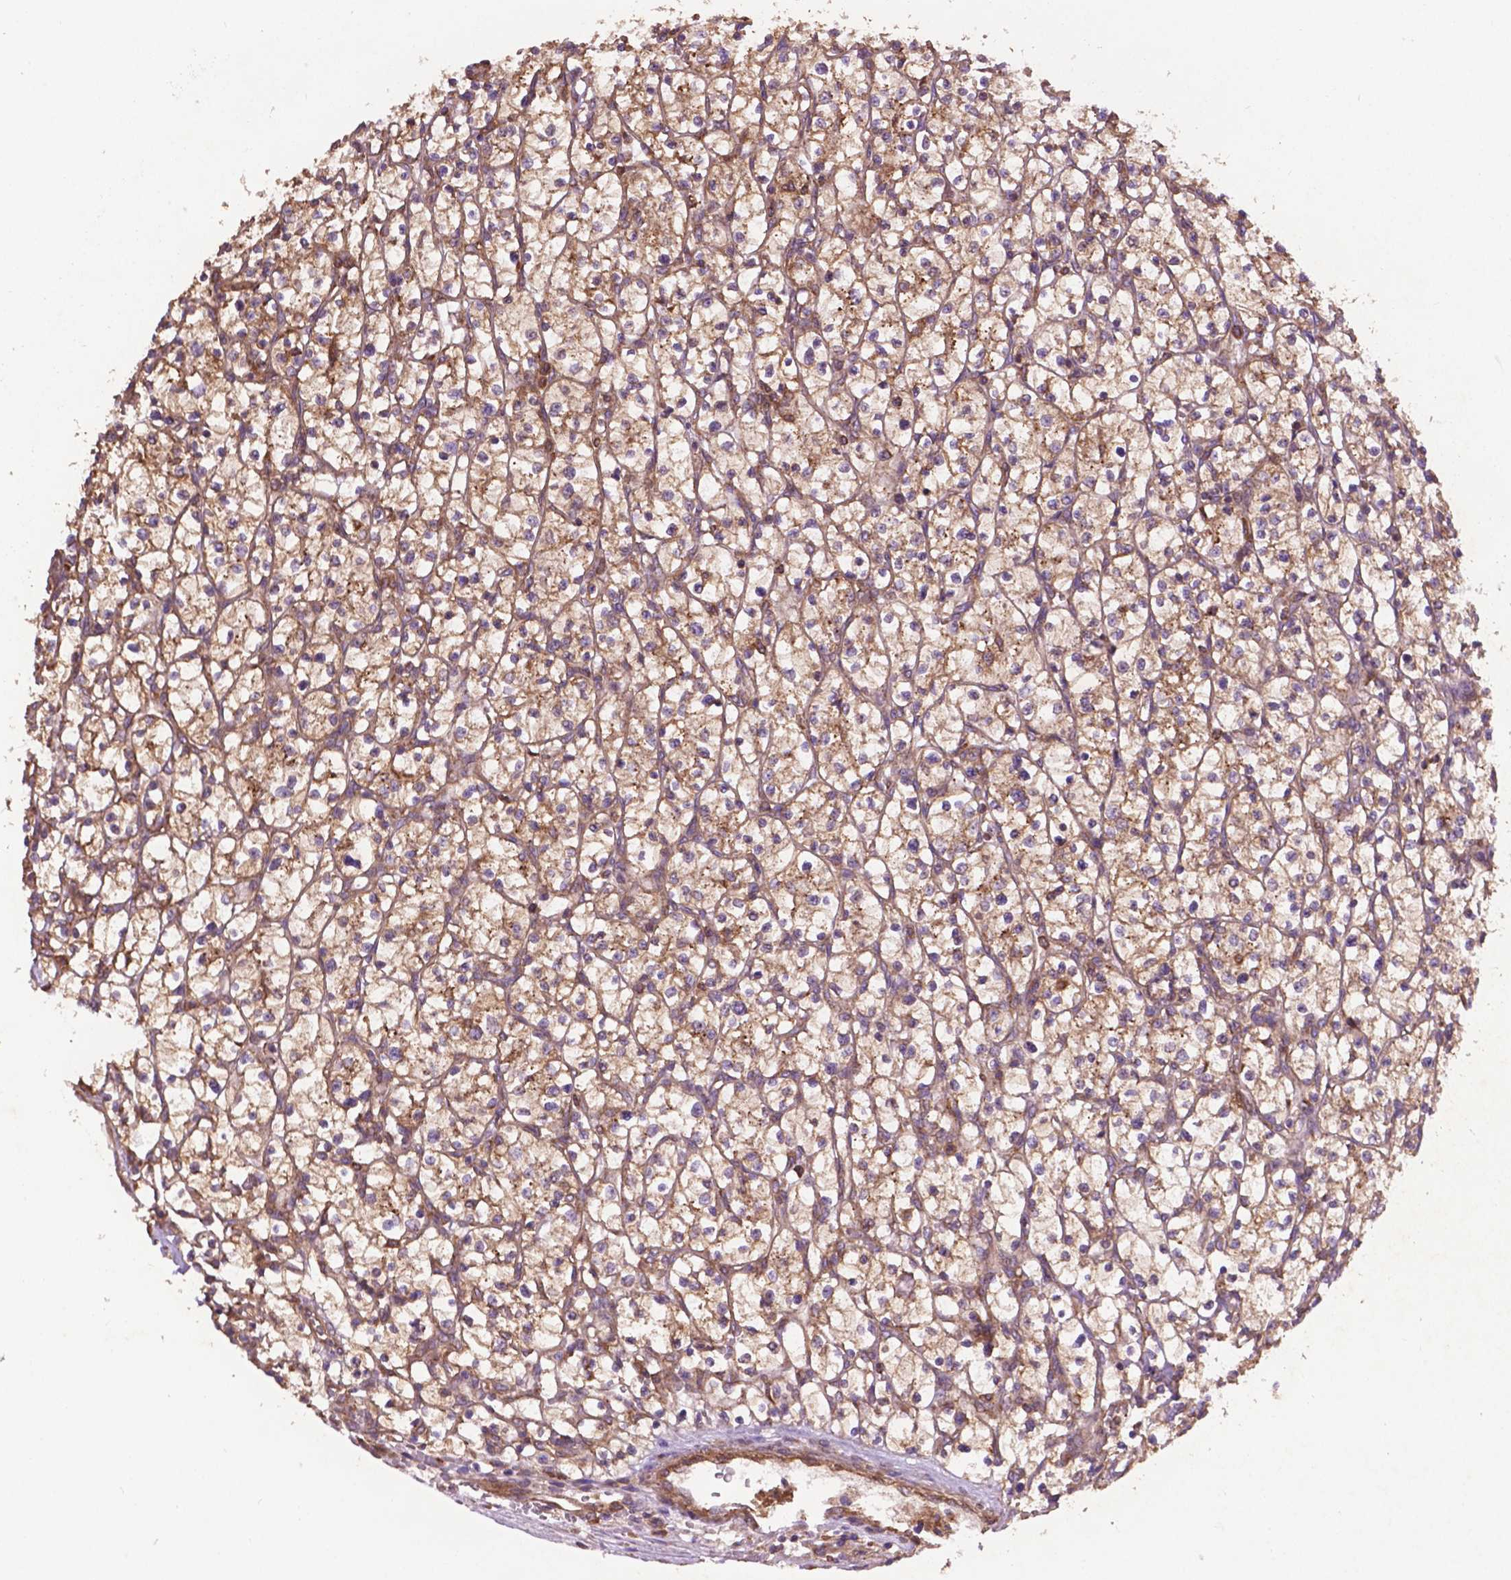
{"staining": {"intensity": "moderate", "quantity": ">75%", "location": "cytoplasmic/membranous"}, "tissue": "renal cancer", "cell_type": "Tumor cells", "image_type": "cancer", "snomed": [{"axis": "morphology", "description": "Adenocarcinoma, NOS"}, {"axis": "topography", "description": "Kidney"}], "caption": "Immunohistochemistry of adenocarcinoma (renal) displays medium levels of moderate cytoplasmic/membranous positivity in about >75% of tumor cells. The staining was performed using DAB (3,3'-diaminobenzidine) to visualize the protein expression in brown, while the nuclei were stained in blue with hematoxylin (Magnification: 20x).", "gene": "CCDC71L", "patient": {"sex": "female", "age": 64}}